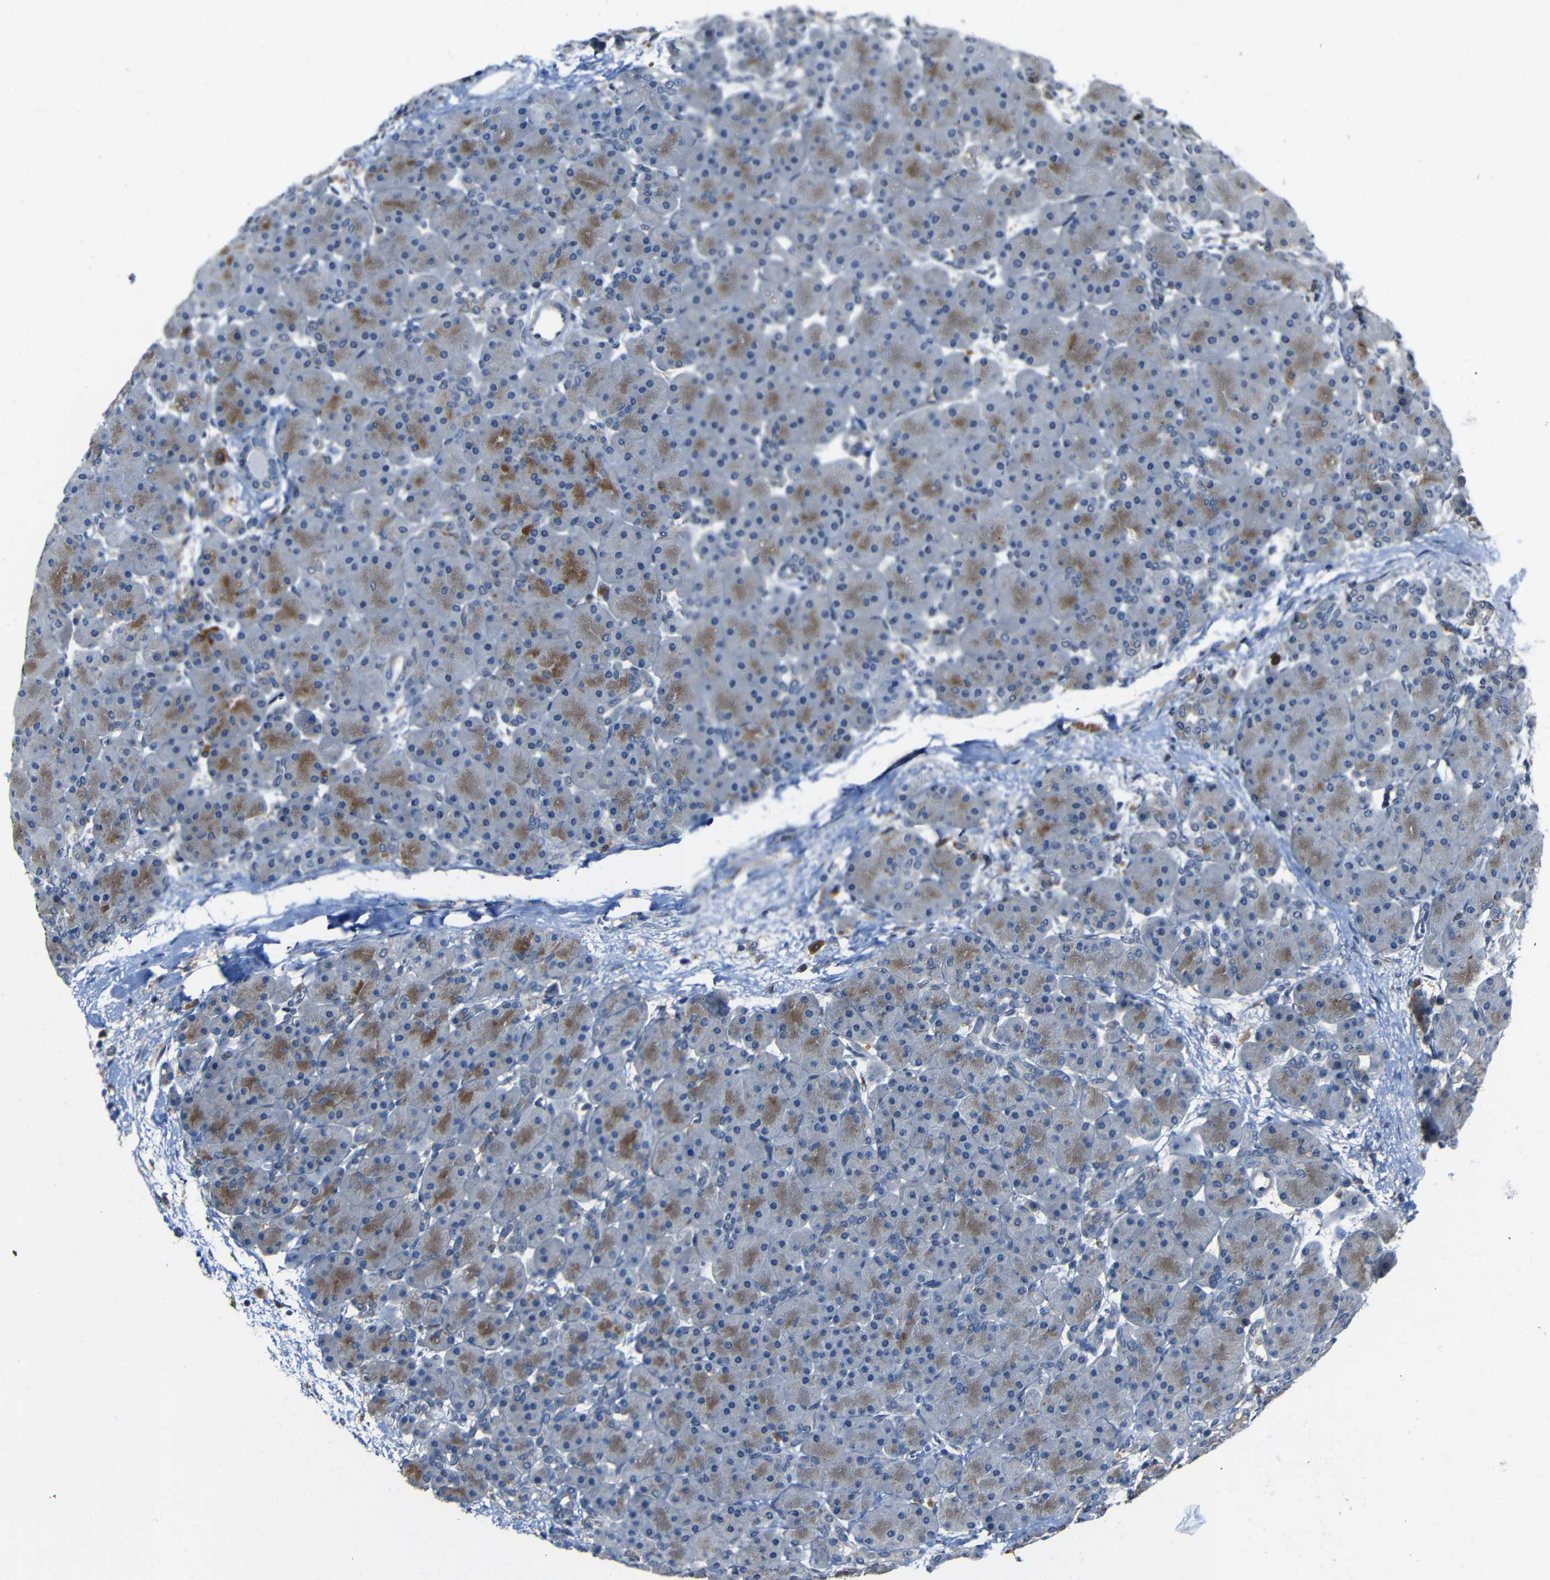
{"staining": {"intensity": "moderate", "quantity": "25%-75%", "location": "cytoplasmic/membranous"}, "tissue": "pancreas", "cell_type": "Exocrine glandular cells", "image_type": "normal", "snomed": [{"axis": "morphology", "description": "Normal tissue, NOS"}, {"axis": "topography", "description": "Pancreas"}], "caption": "Moderate cytoplasmic/membranous staining is appreciated in about 25%-75% of exocrine glandular cells in normal pancreas.", "gene": "DNAJC5", "patient": {"sex": "male", "age": 66}}